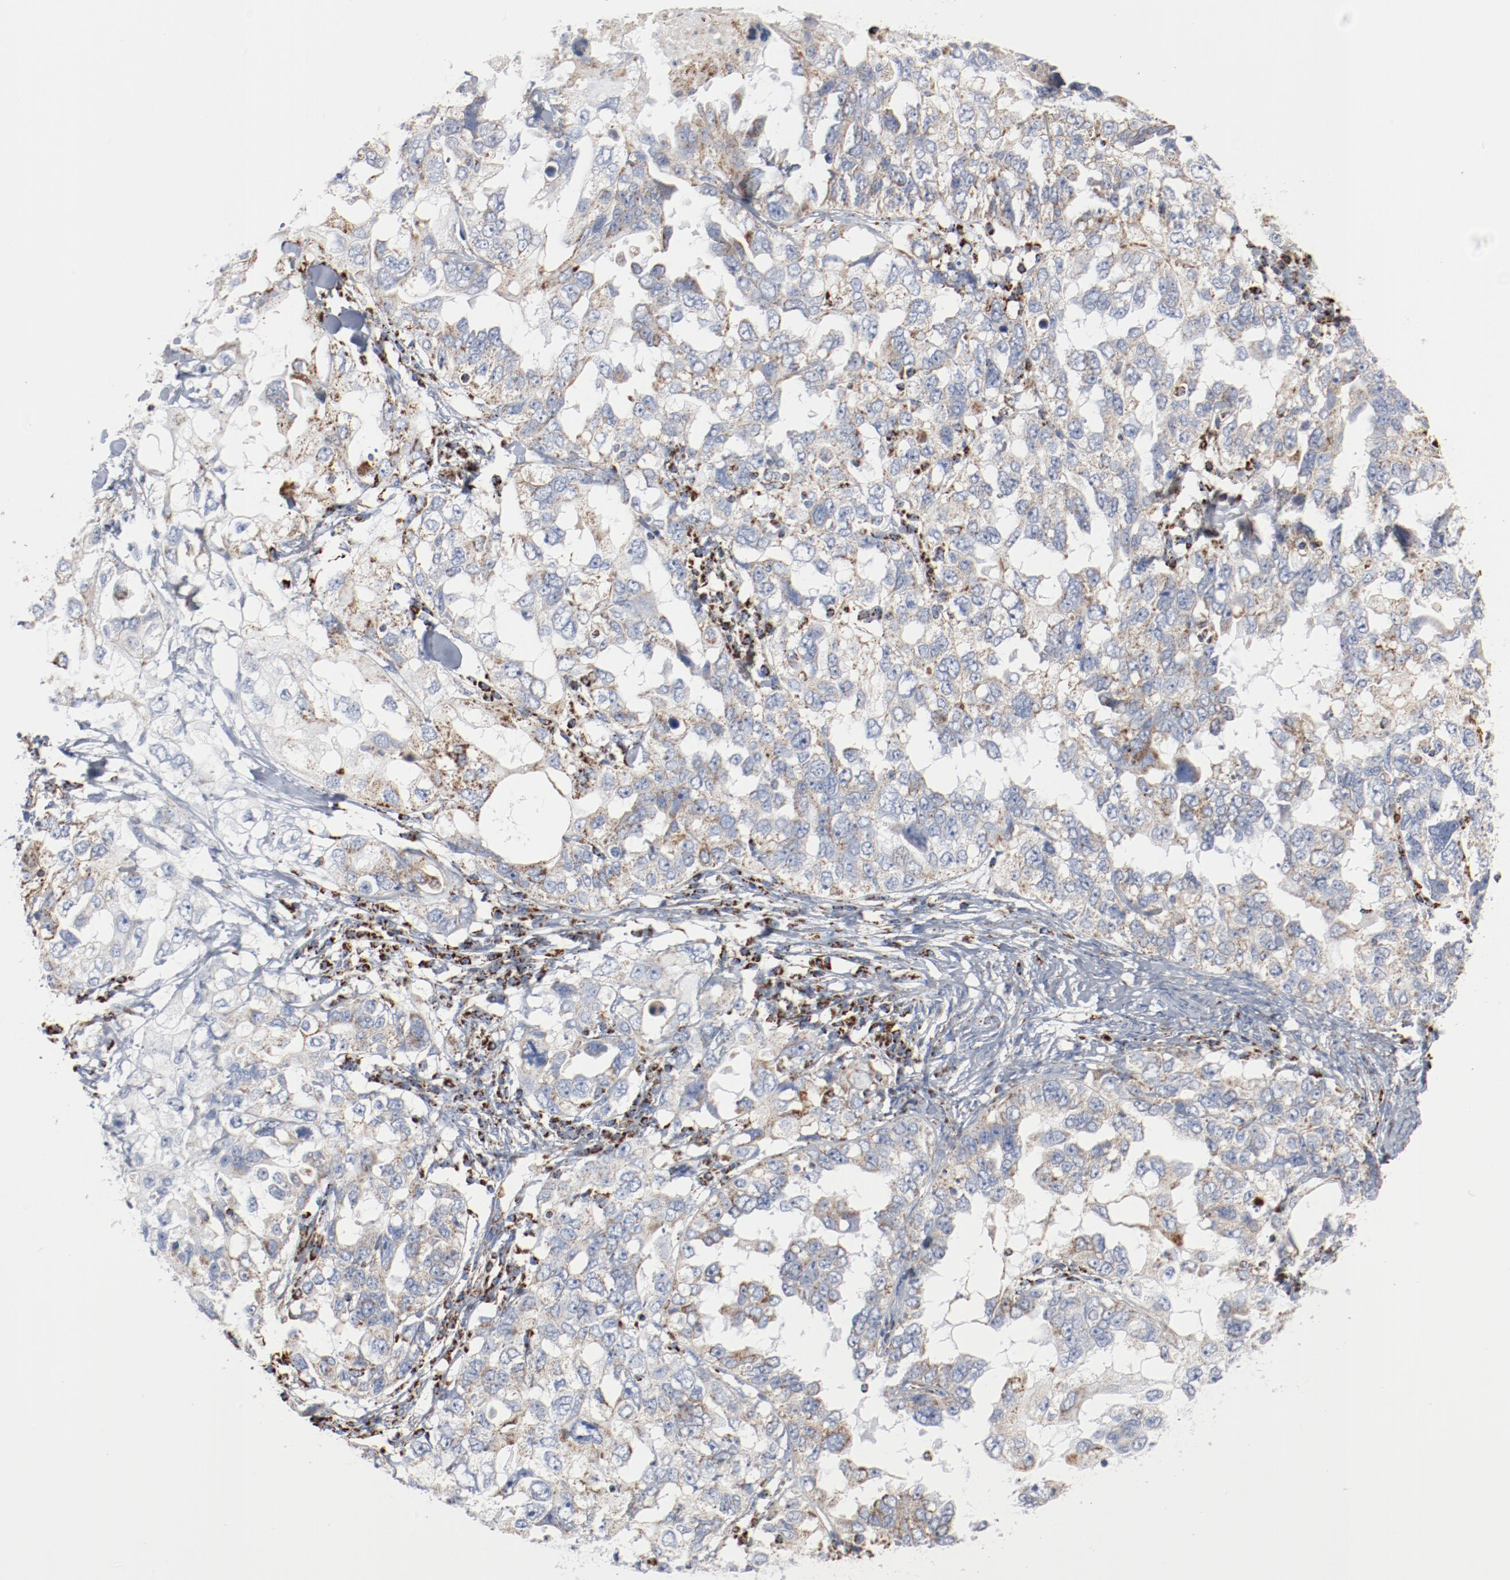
{"staining": {"intensity": "negative", "quantity": "none", "location": "none"}, "tissue": "ovarian cancer", "cell_type": "Tumor cells", "image_type": "cancer", "snomed": [{"axis": "morphology", "description": "Cystadenocarcinoma, serous, NOS"}, {"axis": "topography", "description": "Ovary"}], "caption": "Human ovarian cancer (serous cystadenocarcinoma) stained for a protein using immunohistochemistry displays no expression in tumor cells.", "gene": "NDUFB8", "patient": {"sex": "female", "age": 82}}